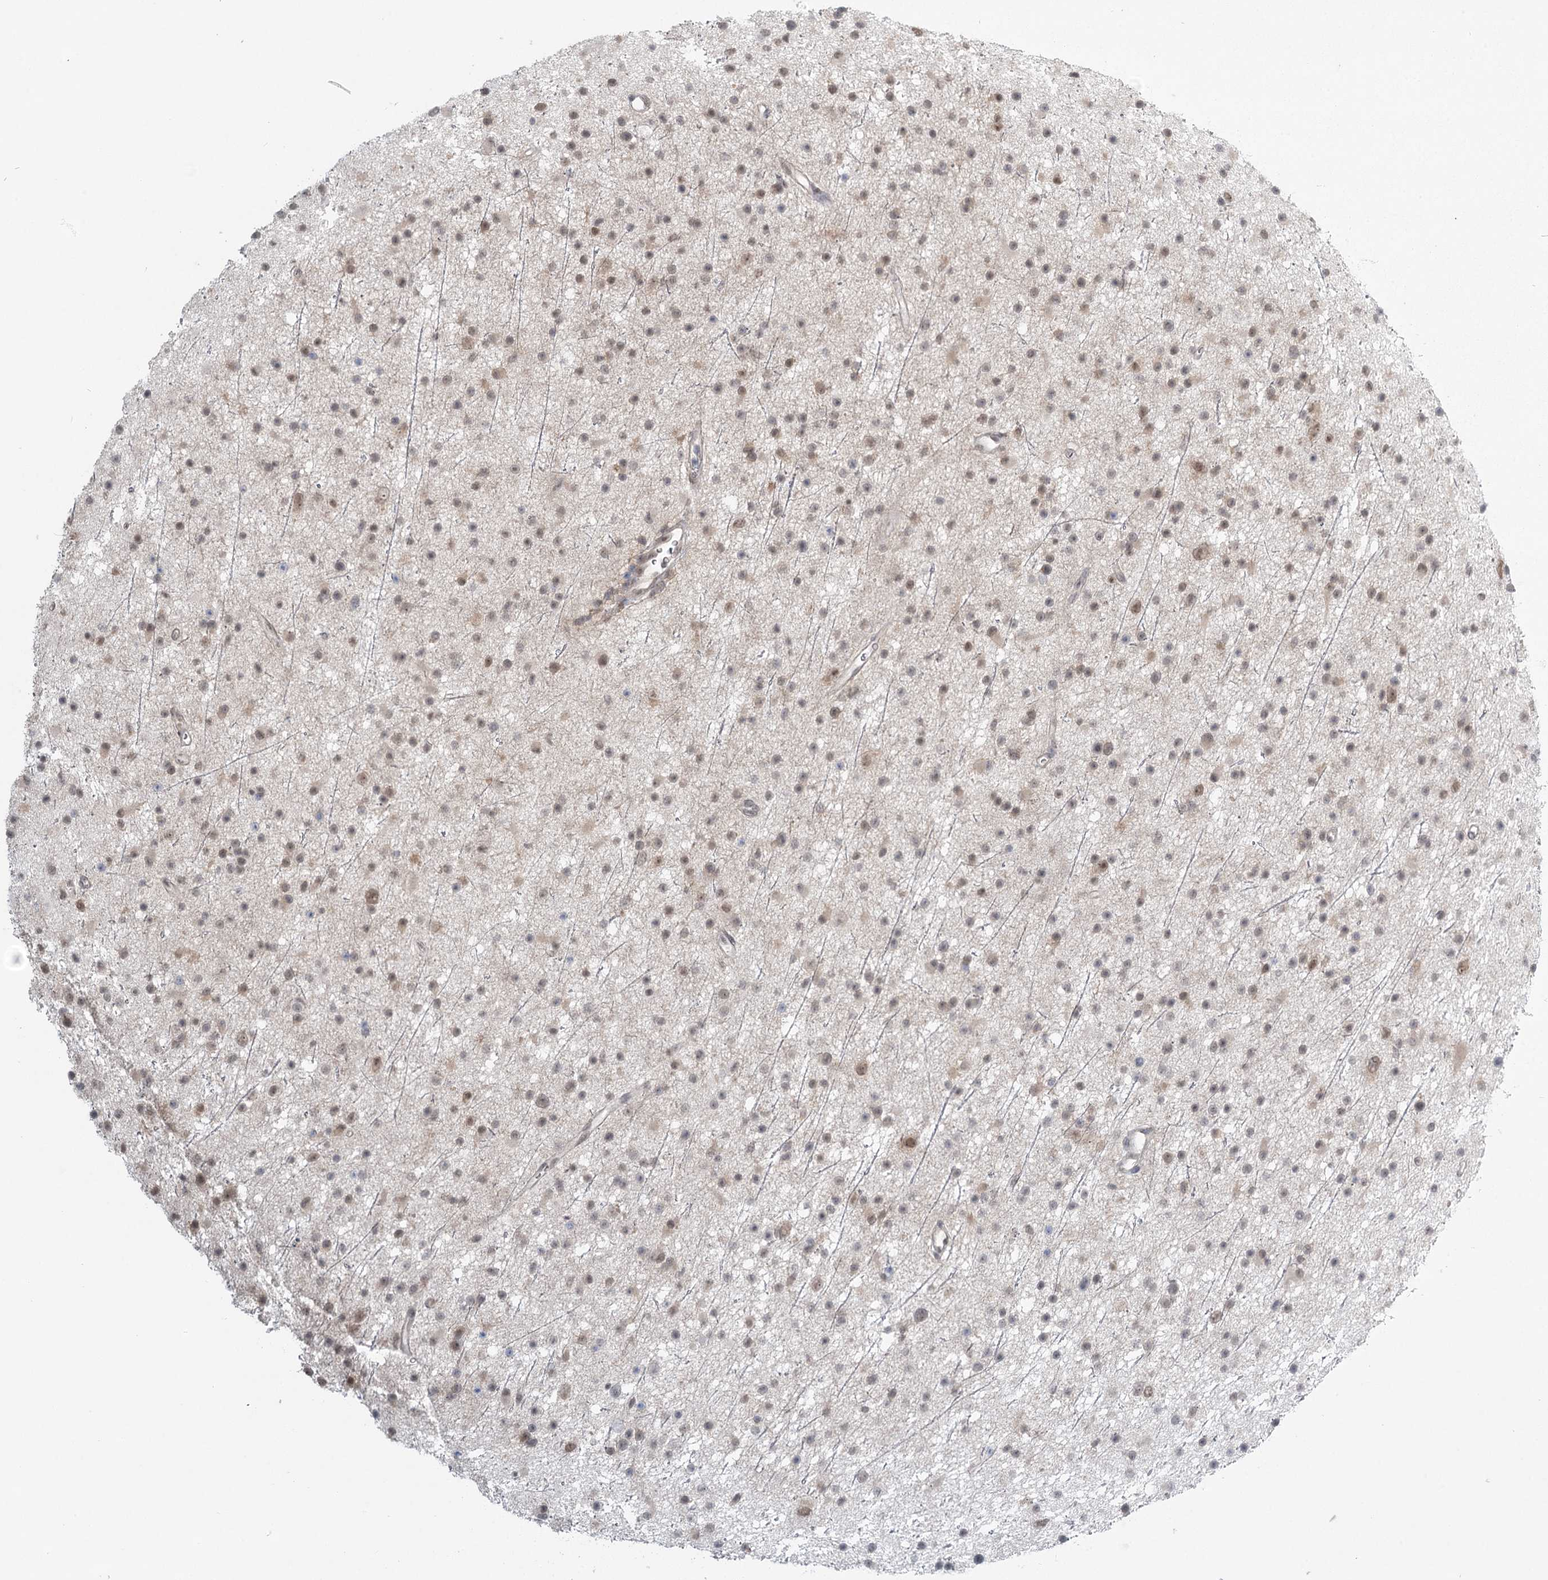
{"staining": {"intensity": "negative", "quantity": "none", "location": "none"}, "tissue": "glioma", "cell_type": "Tumor cells", "image_type": "cancer", "snomed": [{"axis": "morphology", "description": "Glioma, malignant, Low grade"}, {"axis": "topography", "description": "Cerebral cortex"}], "caption": "This is a photomicrograph of immunohistochemistry staining of glioma, which shows no positivity in tumor cells.", "gene": "TMEM70", "patient": {"sex": "female", "age": 39}}